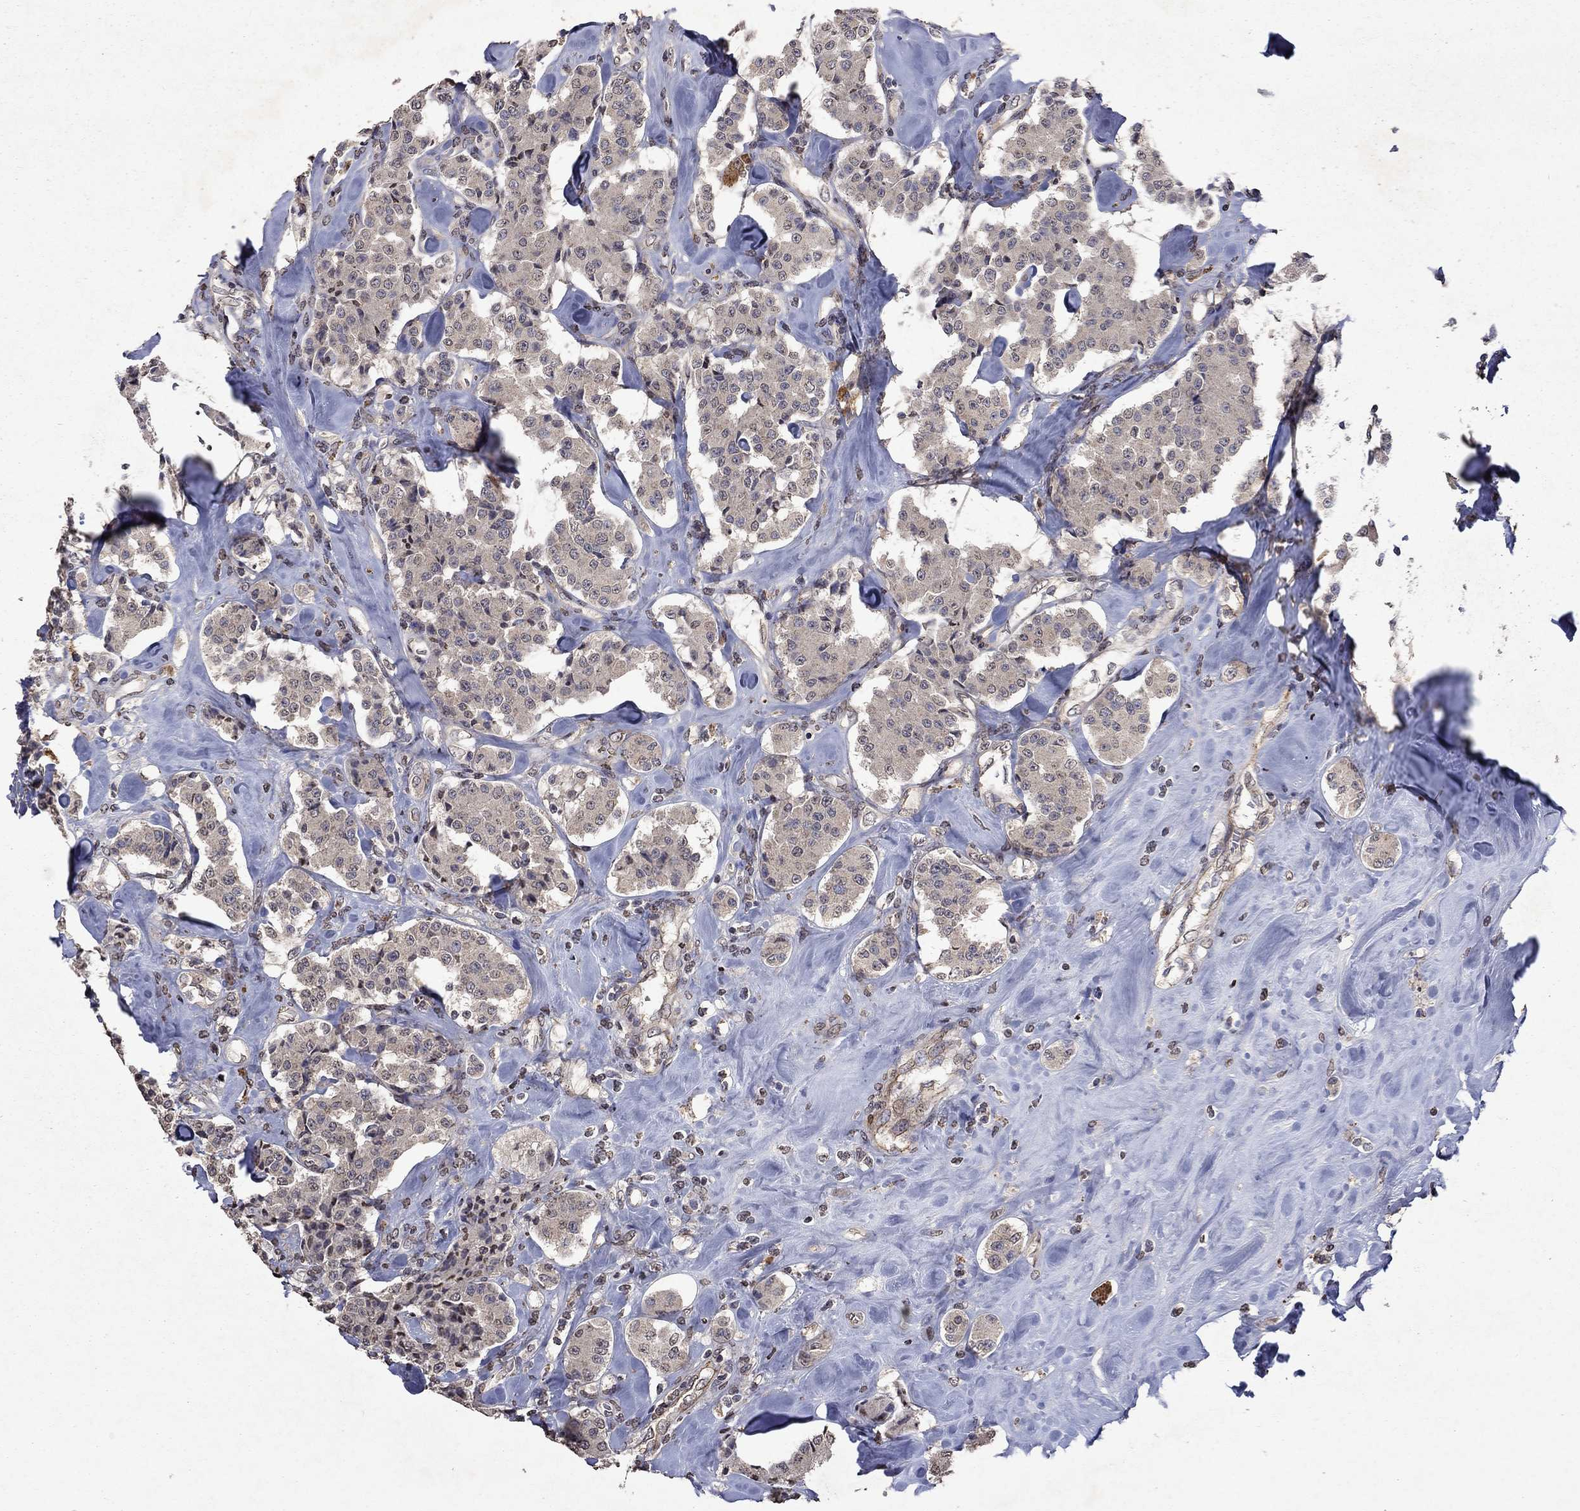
{"staining": {"intensity": "weak", "quantity": "25%-75%", "location": "cytoplasmic/membranous"}, "tissue": "carcinoid", "cell_type": "Tumor cells", "image_type": "cancer", "snomed": [{"axis": "morphology", "description": "Carcinoid, malignant, NOS"}, {"axis": "topography", "description": "Pancreas"}], "caption": "Immunohistochemical staining of malignant carcinoid shows low levels of weak cytoplasmic/membranous staining in about 25%-75% of tumor cells.", "gene": "TTC38", "patient": {"sex": "male", "age": 41}}